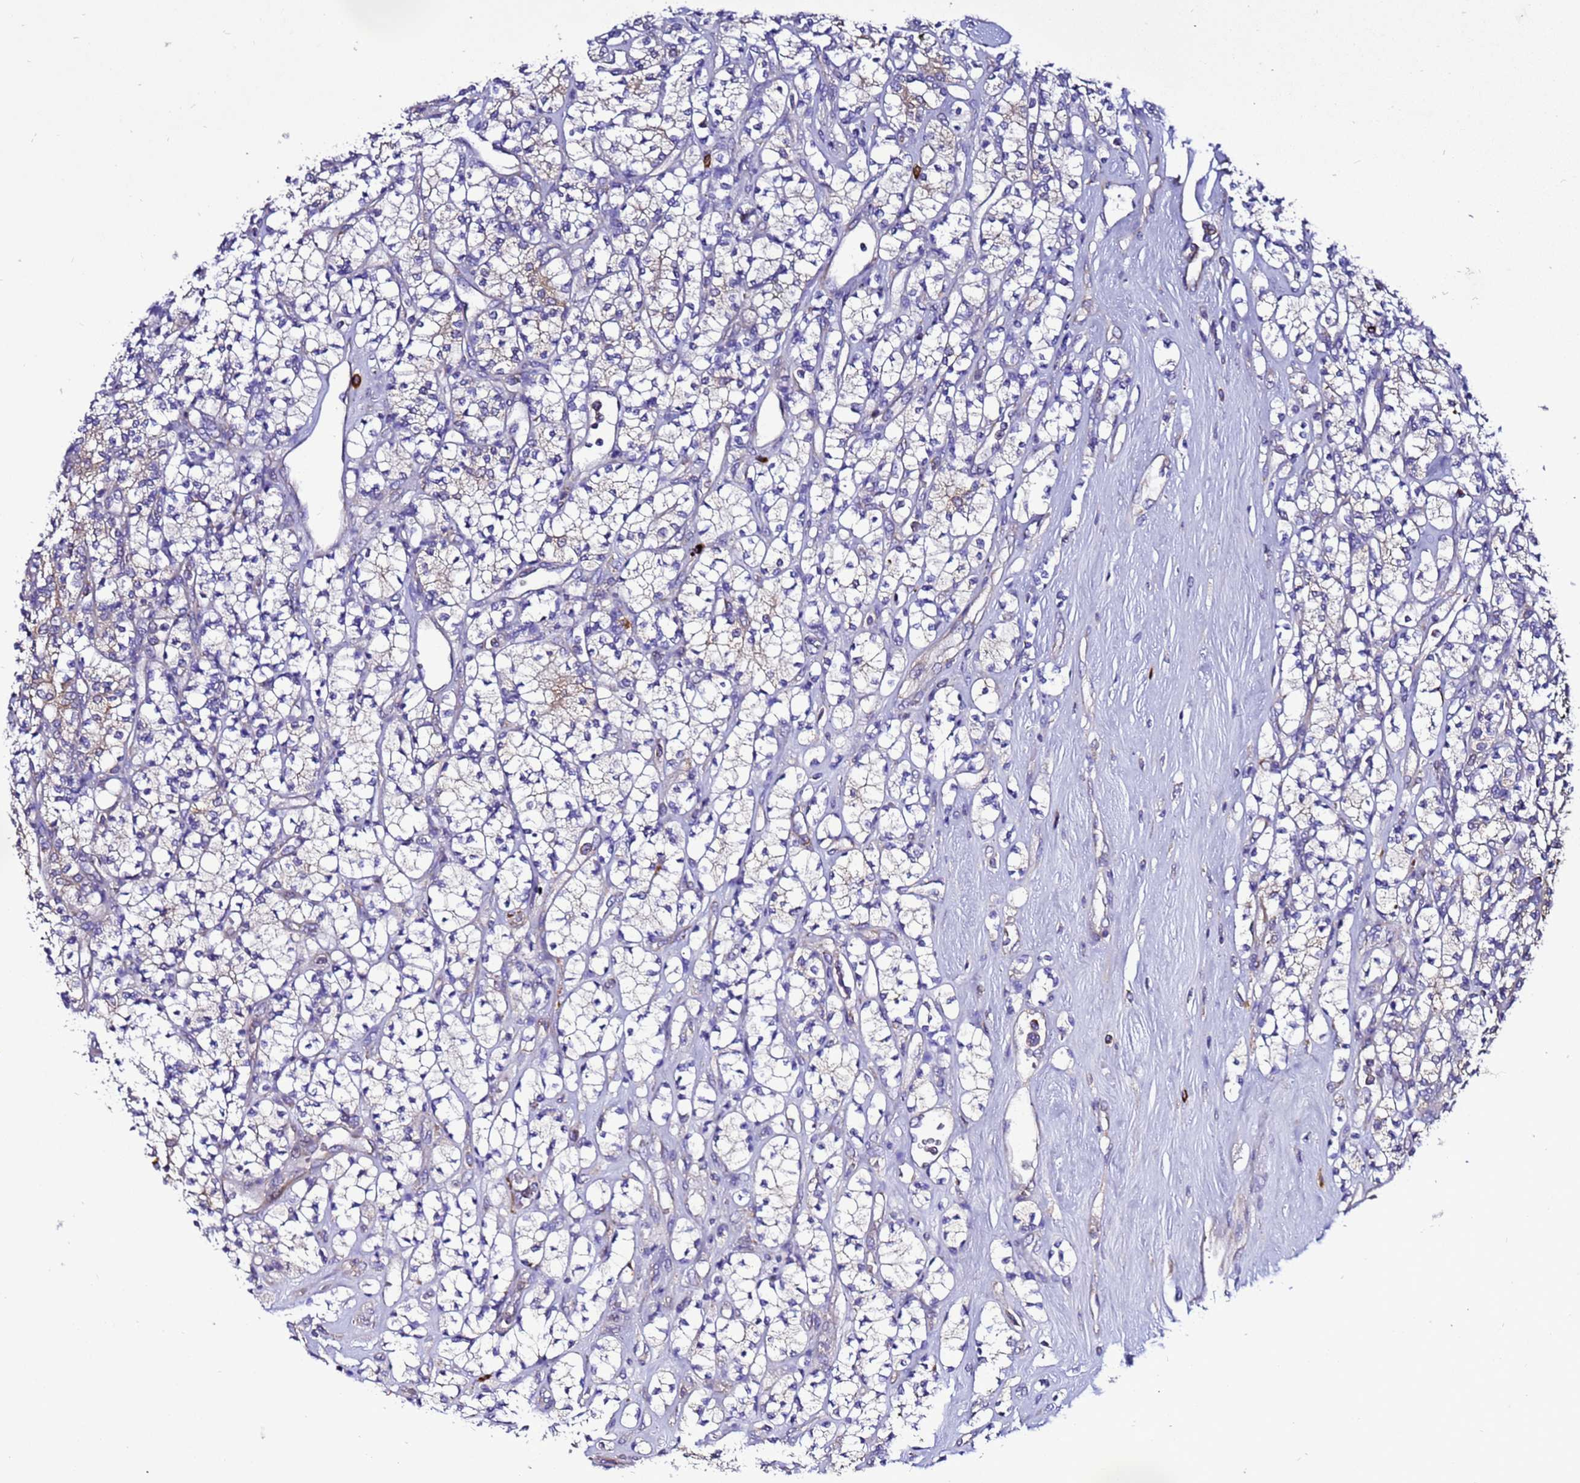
{"staining": {"intensity": "weak", "quantity": "<25%", "location": "cytoplasmic/membranous"}, "tissue": "renal cancer", "cell_type": "Tumor cells", "image_type": "cancer", "snomed": [{"axis": "morphology", "description": "Adenocarcinoma, NOS"}, {"axis": "topography", "description": "Kidney"}], "caption": "Tumor cells show no significant expression in adenocarcinoma (renal).", "gene": "HIGD2A", "patient": {"sex": "male", "age": 77}}